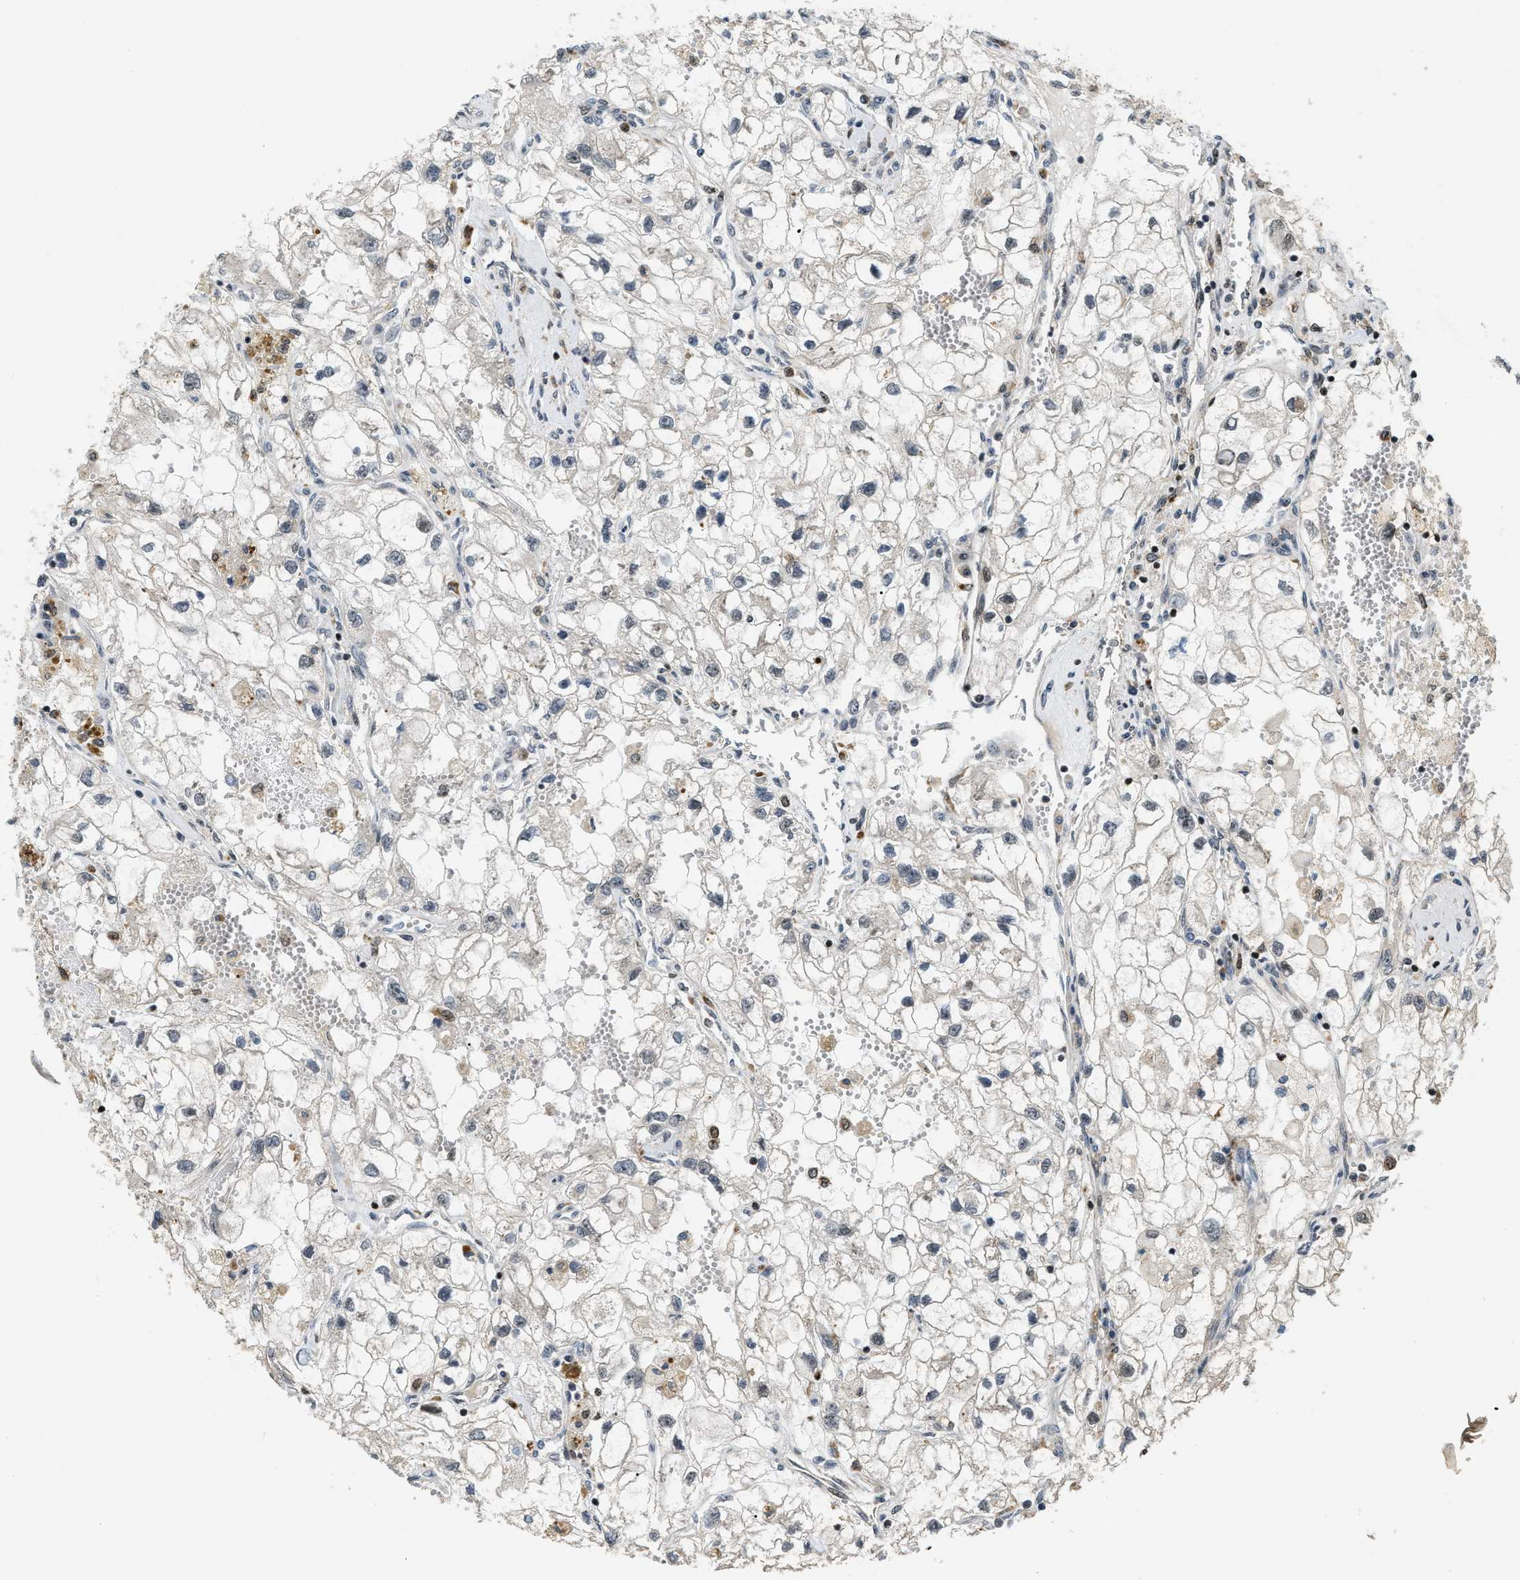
{"staining": {"intensity": "negative", "quantity": "none", "location": "none"}, "tissue": "renal cancer", "cell_type": "Tumor cells", "image_type": "cancer", "snomed": [{"axis": "morphology", "description": "Adenocarcinoma, NOS"}, {"axis": "topography", "description": "Kidney"}], "caption": "Tumor cells are negative for protein expression in human renal adenocarcinoma.", "gene": "LTA4H", "patient": {"sex": "female", "age": 70}}